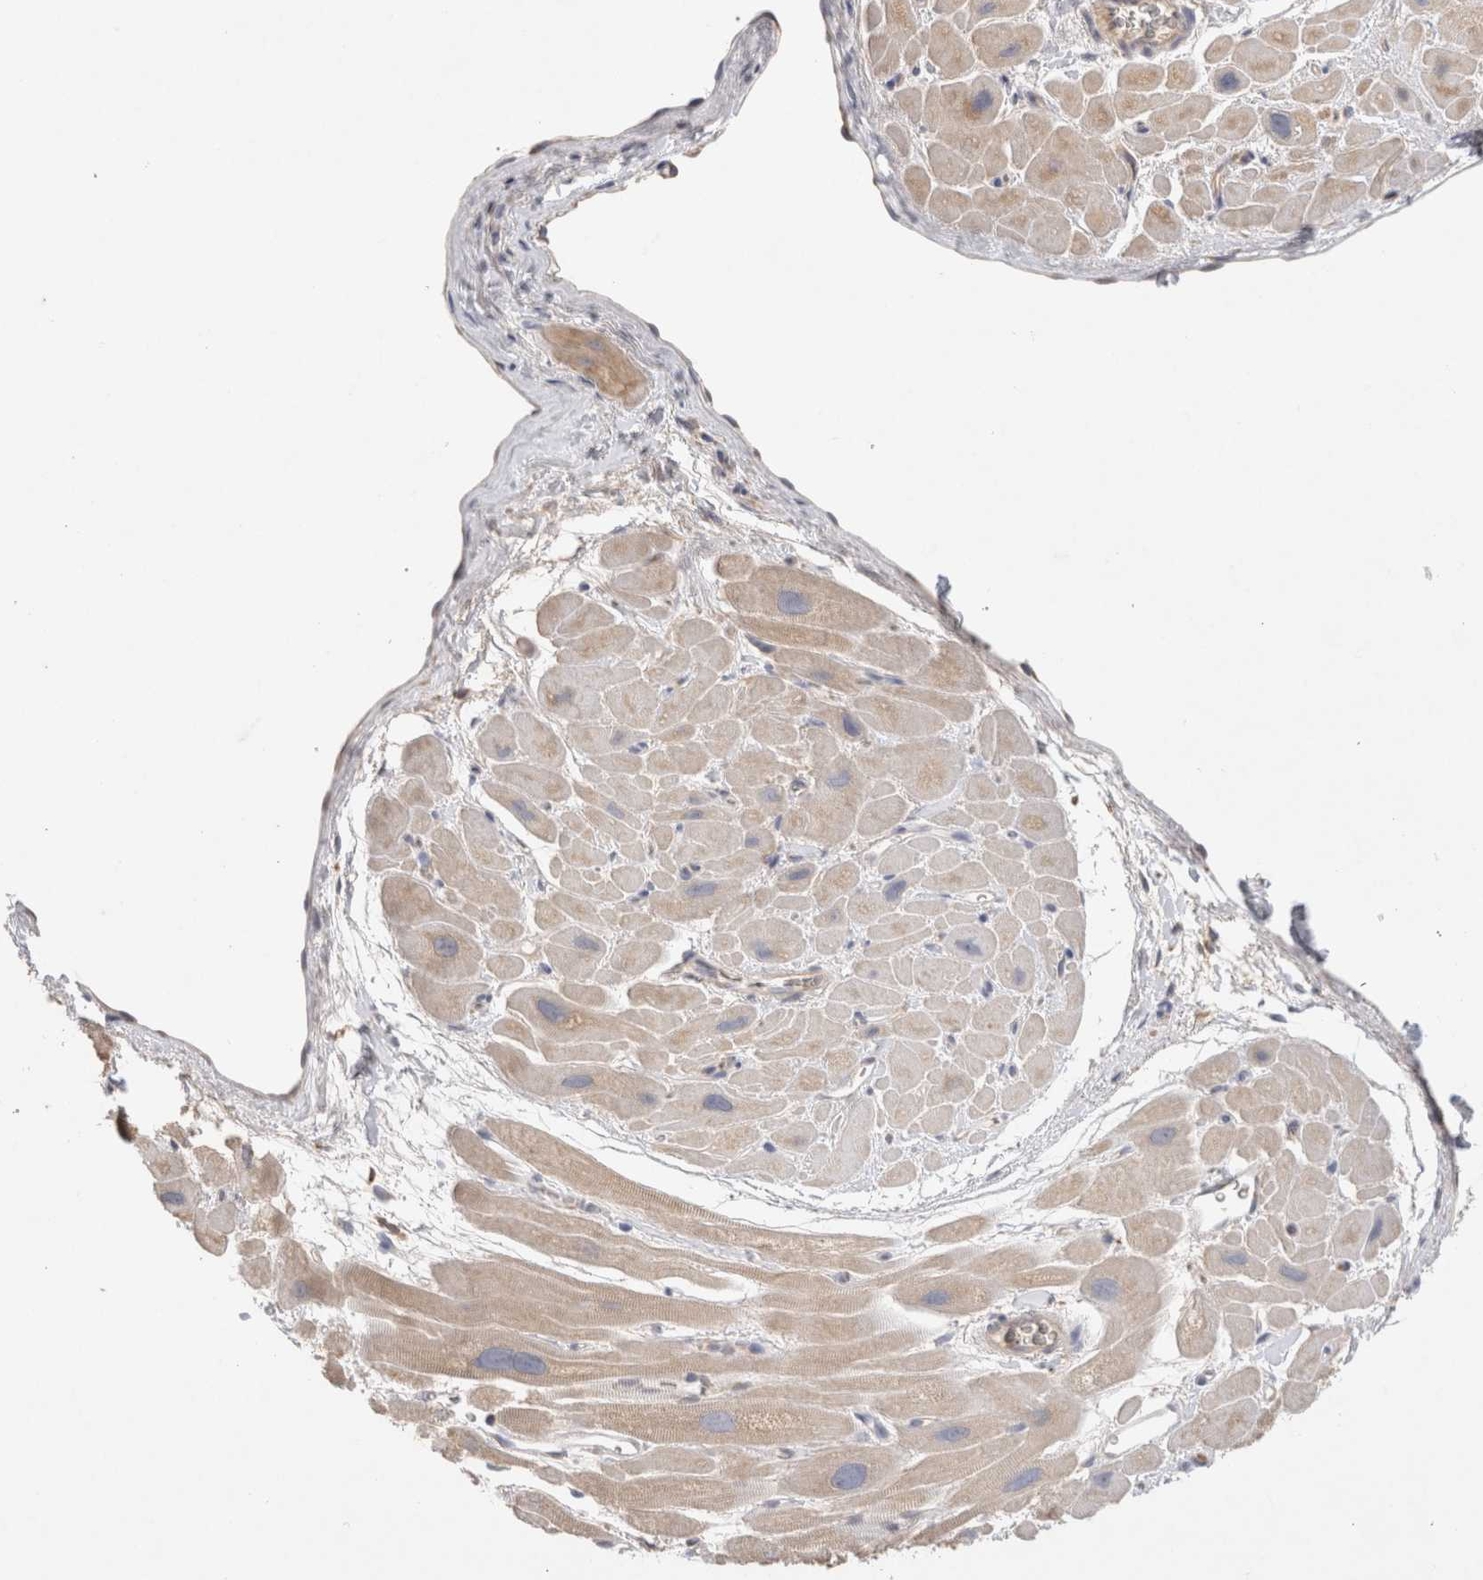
{"staining": {"intensity": "weak", "quantity": "25%-75%", "location": "cytoplasmic/membranous"}, "tissue": "heart muscle", "cell_type": "Cardiomyocytes", "image_type": "normal", "snomed": [{"axis": "morphology", "description": "Normal tissue, NOS"}, {"axis": "topography", "description": "Heart"}], "caption": "This is a photomicrograph of immunohistochemistry (IHC) staining of benign heart muscle, which shows weak staining in the cytoplasmic/membranous of cardiomyocytes.", "gene": "GAS1", "patient": {"sex": "male", "age": 49}}